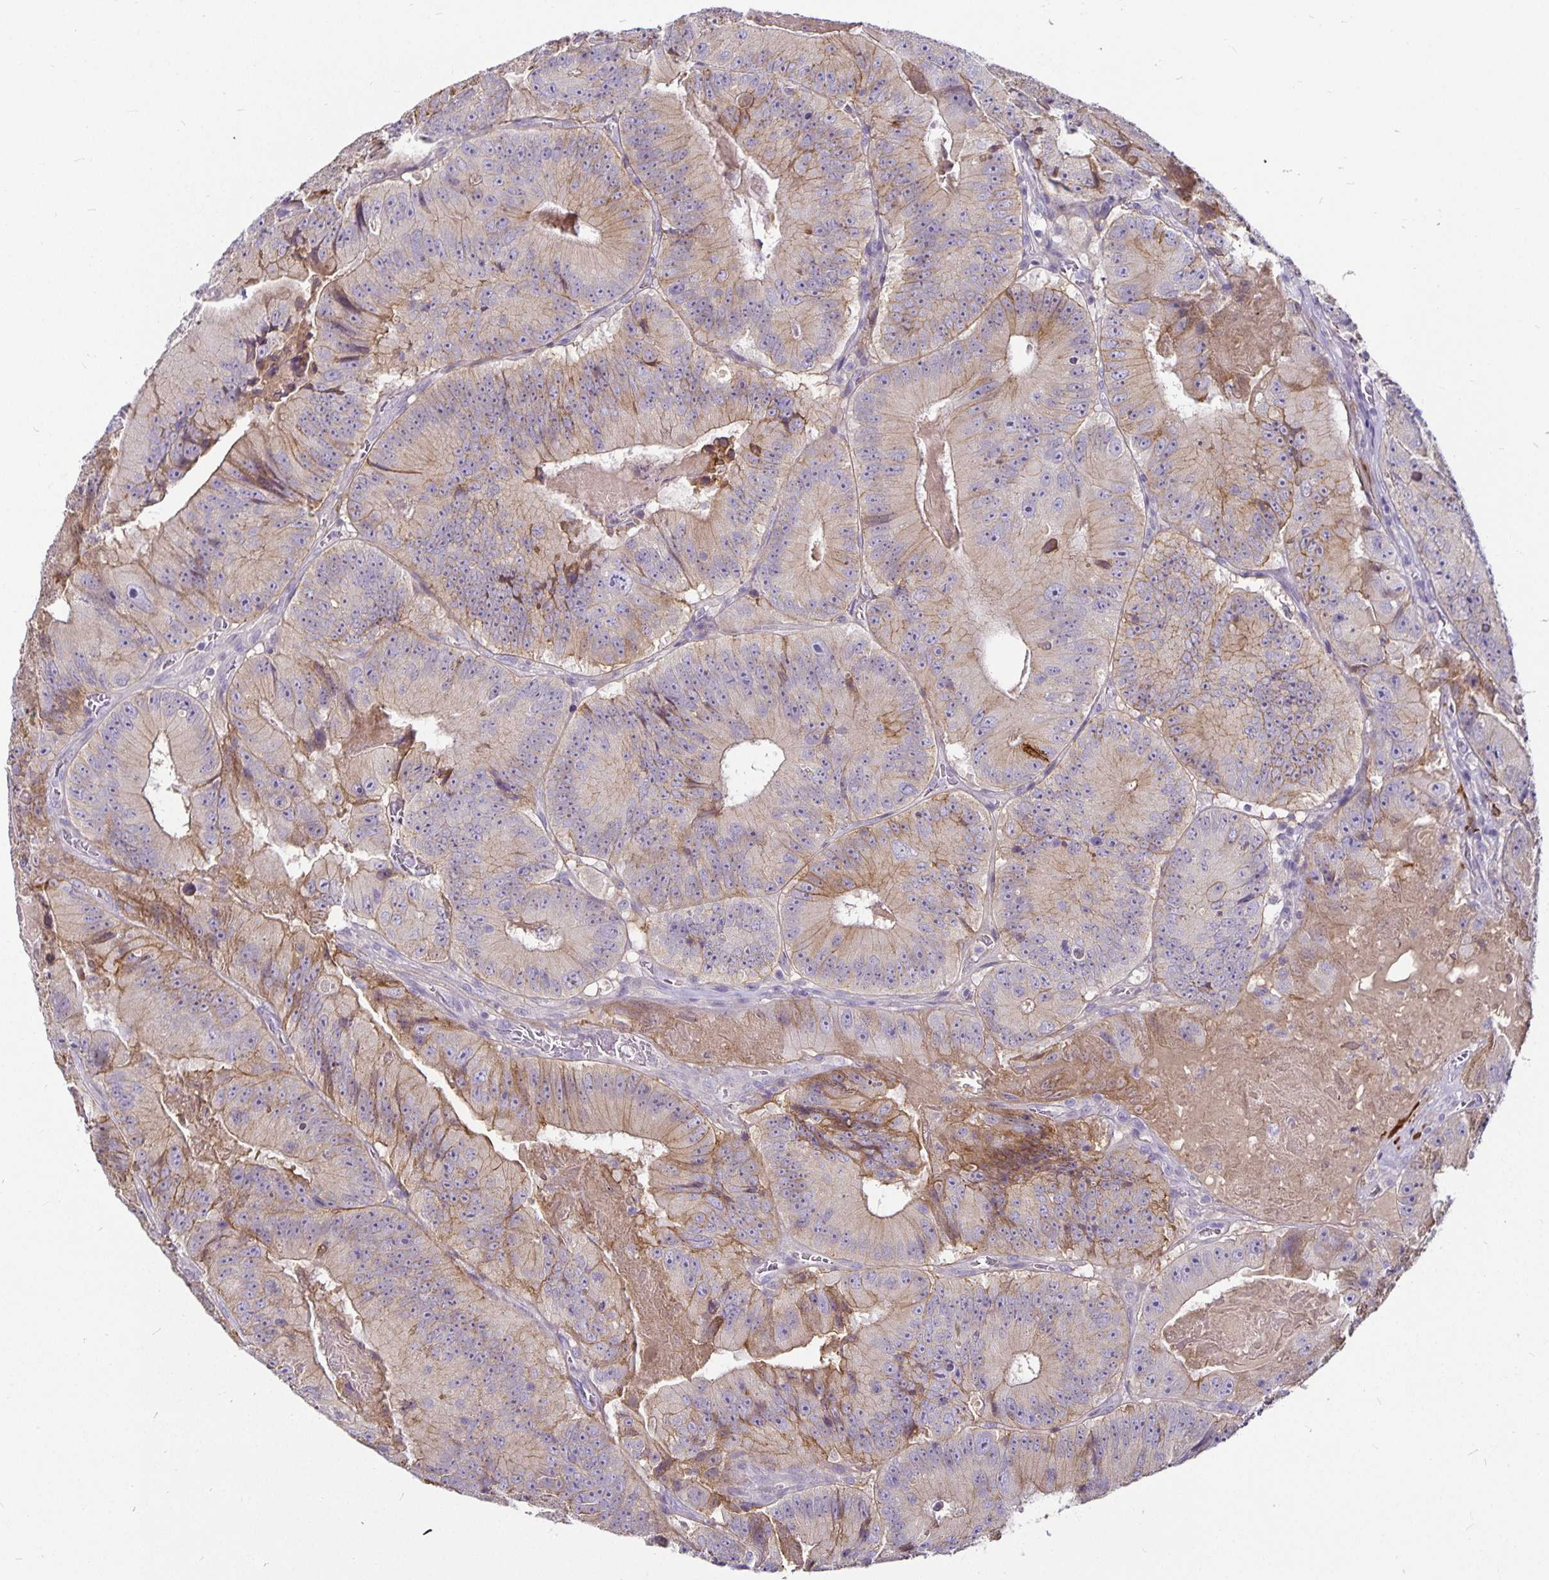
{"staining": {"intensity": "weak", "quantity": "25%-75%", "location": "cytoplasmic/membranous"}, "tissue": "colorectal cancer", "cell_type": "Tumor cells", "image_type": "cancer", "snomed": [{"axis": "morphology", "description": "Adenocarcinoma, NOS"}, {"axis": "topography", "description": "Colon"}], "caption": "Protein expression analysis of human colorectal cancer (adenocarcinoma) reveals weak cytoplasmic/membranous positivity in approximately 25%-75% of tumor cells.", "gene": "CA12", "patient": {"sex": "female", "age": 86}}